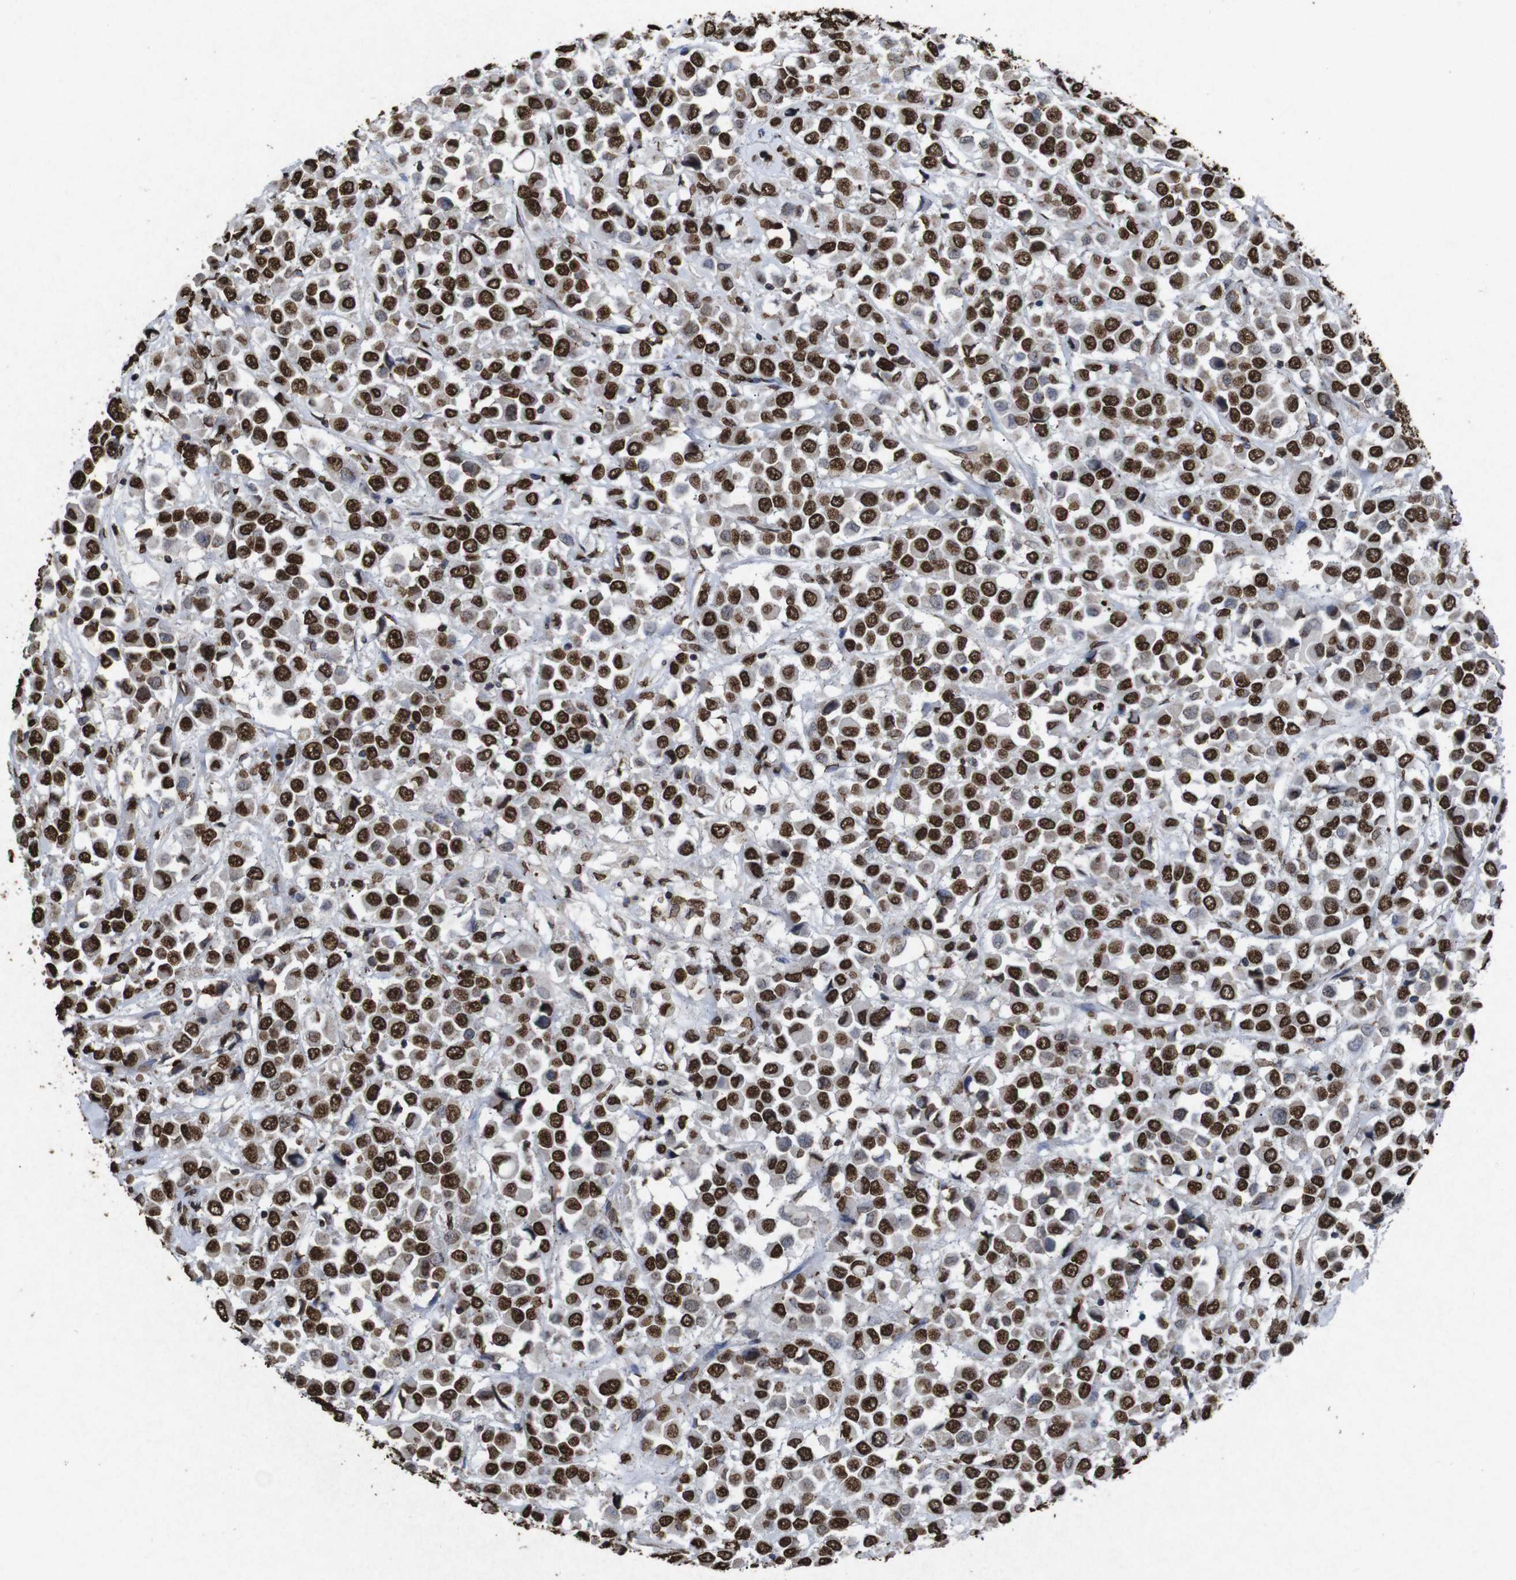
{"staining": {"intensity": "strong", "quantity": ">75%", "location": "nuclear"}, "tissue": "breast cancer", "cell_type": "Tumor cells", "image_type": "cancer", "snomed": [{"axis": "morphology", "description": "Duct carcinoma"}, {"axis": "topography", "description": "Breast"}], "caption": "Immunohistochemistry image of breast cancer stained for a protein (brown), which reveals high levels of strong nuclear expression in approximately >75% of tumor cells.", "gene": "MDM2", "patient": {"sex": "female", "age": 61}}